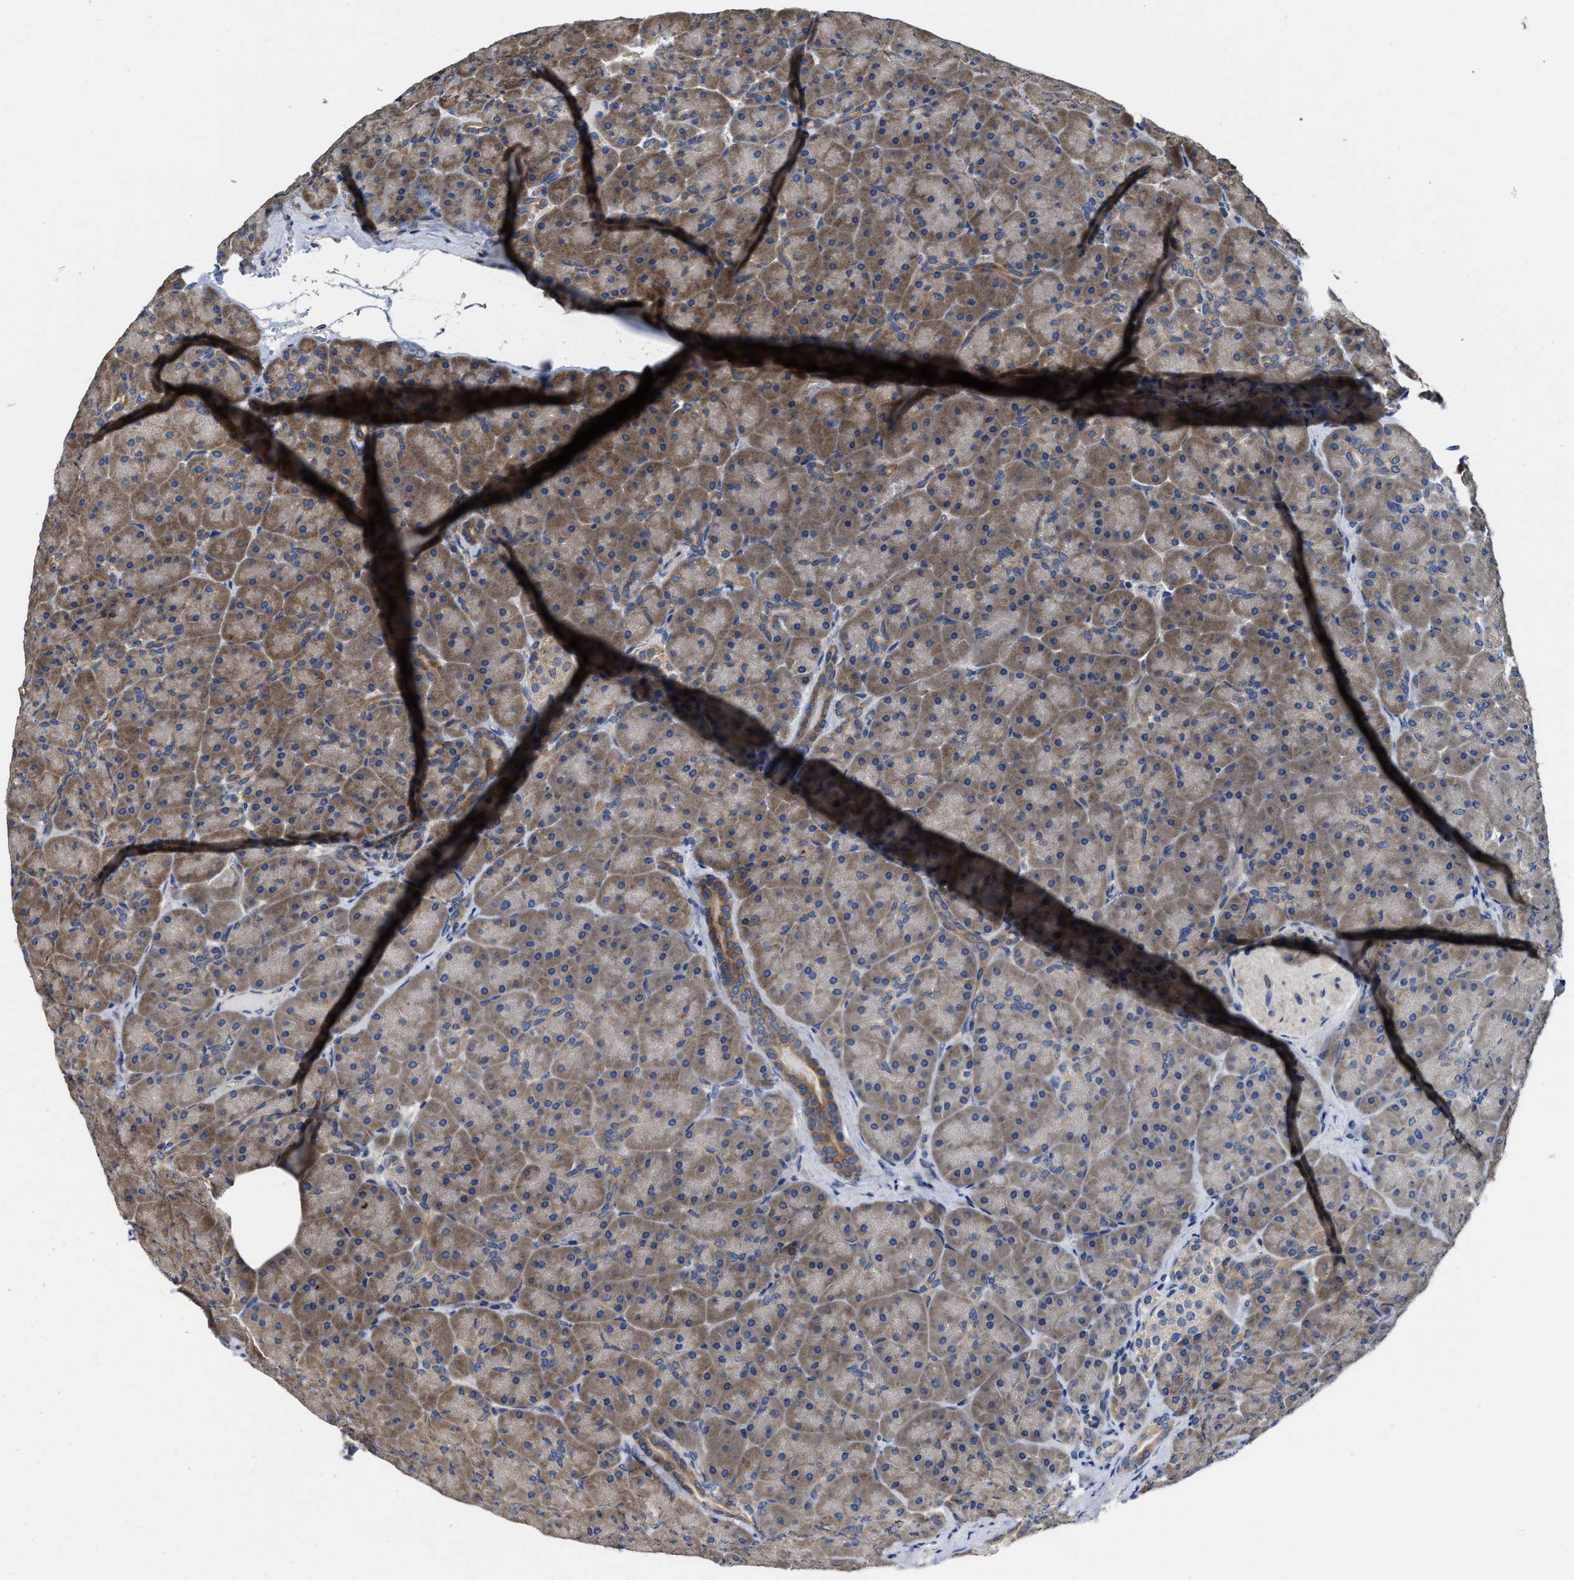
{"staining": {"intensity": "weak", "quantity": ">75%", "location": "cytoplasmic/membranous"}, "tissue": "pancreas", "cell_type": "Exocrine glandular cells", "image_type": "normal", "snomed": [{"axis": "morphology", "description": "Normal tissue, NOS"}, {"axis": "topography", "description": "Pancreas"}], "caption": "Immunohistochemistry of normal human pancreas exhibits low levels of weak cytoplasmic/membranous positivity in approximately >75% of exocrine glandular cells. Nuclei are stained in blue.", "gene": "TRAF6", "patient": {"sex": "male", "age": 66}}